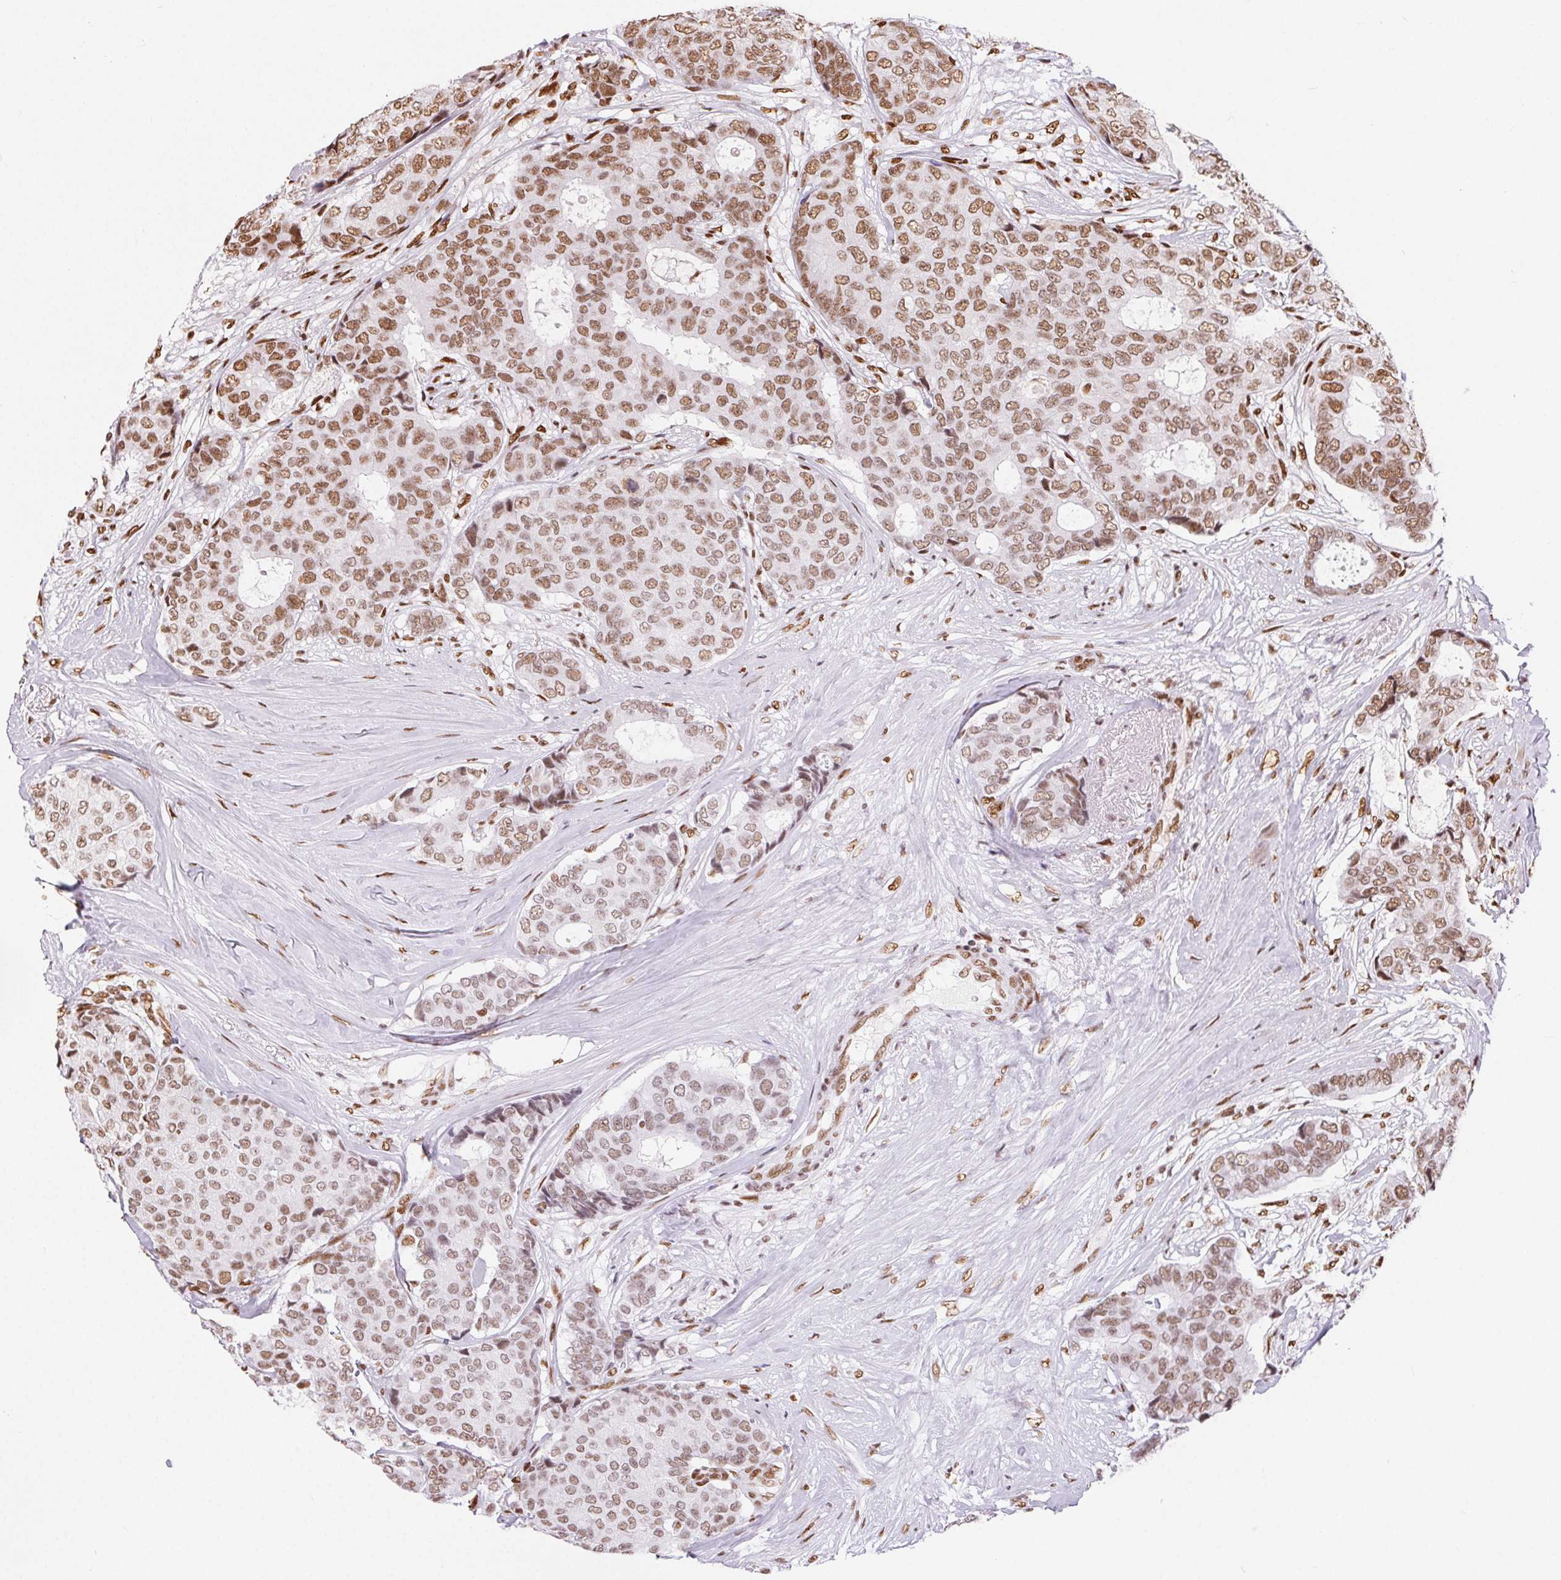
{"staining": {"intensity": "moderate", "quantity": "25%-75%", "location": "nuclear"}, "tissue": "breast cancer", "cell_type": "Tumor cells", "image_type": "cancer", "snomed": [{"axis": "morphology", "description": "Duct carcinoma"}, {"axis": "topography", "description": "Breast"}], "caption": "A brown stain highlights moderate nuclear expression of a protein in human breast cancer (intraductal carcinoma) tumor cells.", "gene": "ZNF80", "patient": {"sex": "female", "age": 75}}